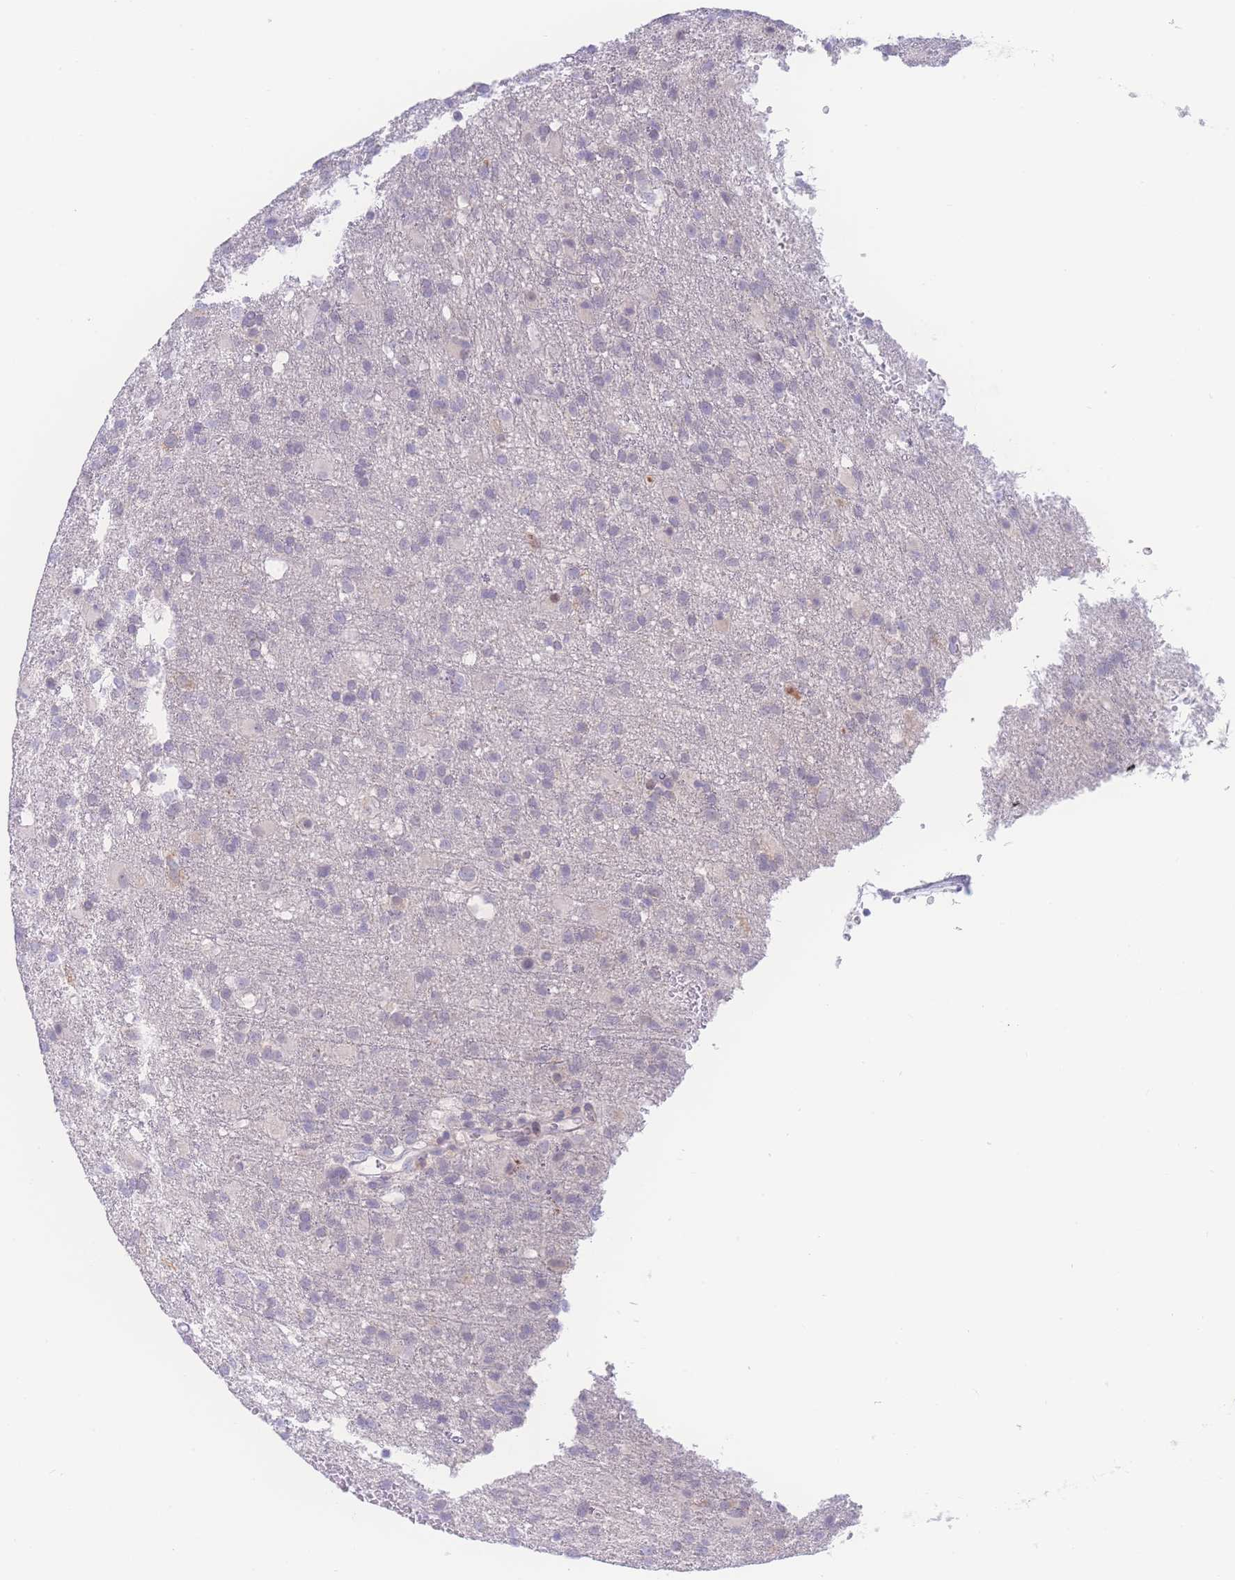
{"staining": {"intensity": "negative", "quantity": "none", "location": "none"}, "tissue": "glioma", "cell_type": "Tumor cells", "image_type": "cancer", "snomed": [{"axis": "morphology", "description": "Glioma, malignant, High grade"}, {"axis": "topography", "description": "Brain"}], "caption": "Tumor cells are negative for protein expression in human malignant glioma (high-grade). (Stains: DAB IHC with hematoxylin counter stain, Microscopy: brightfield microscopy at high magnification).", "gene": "PRSS22", "patient": {"sex": "female", "age": 74}}